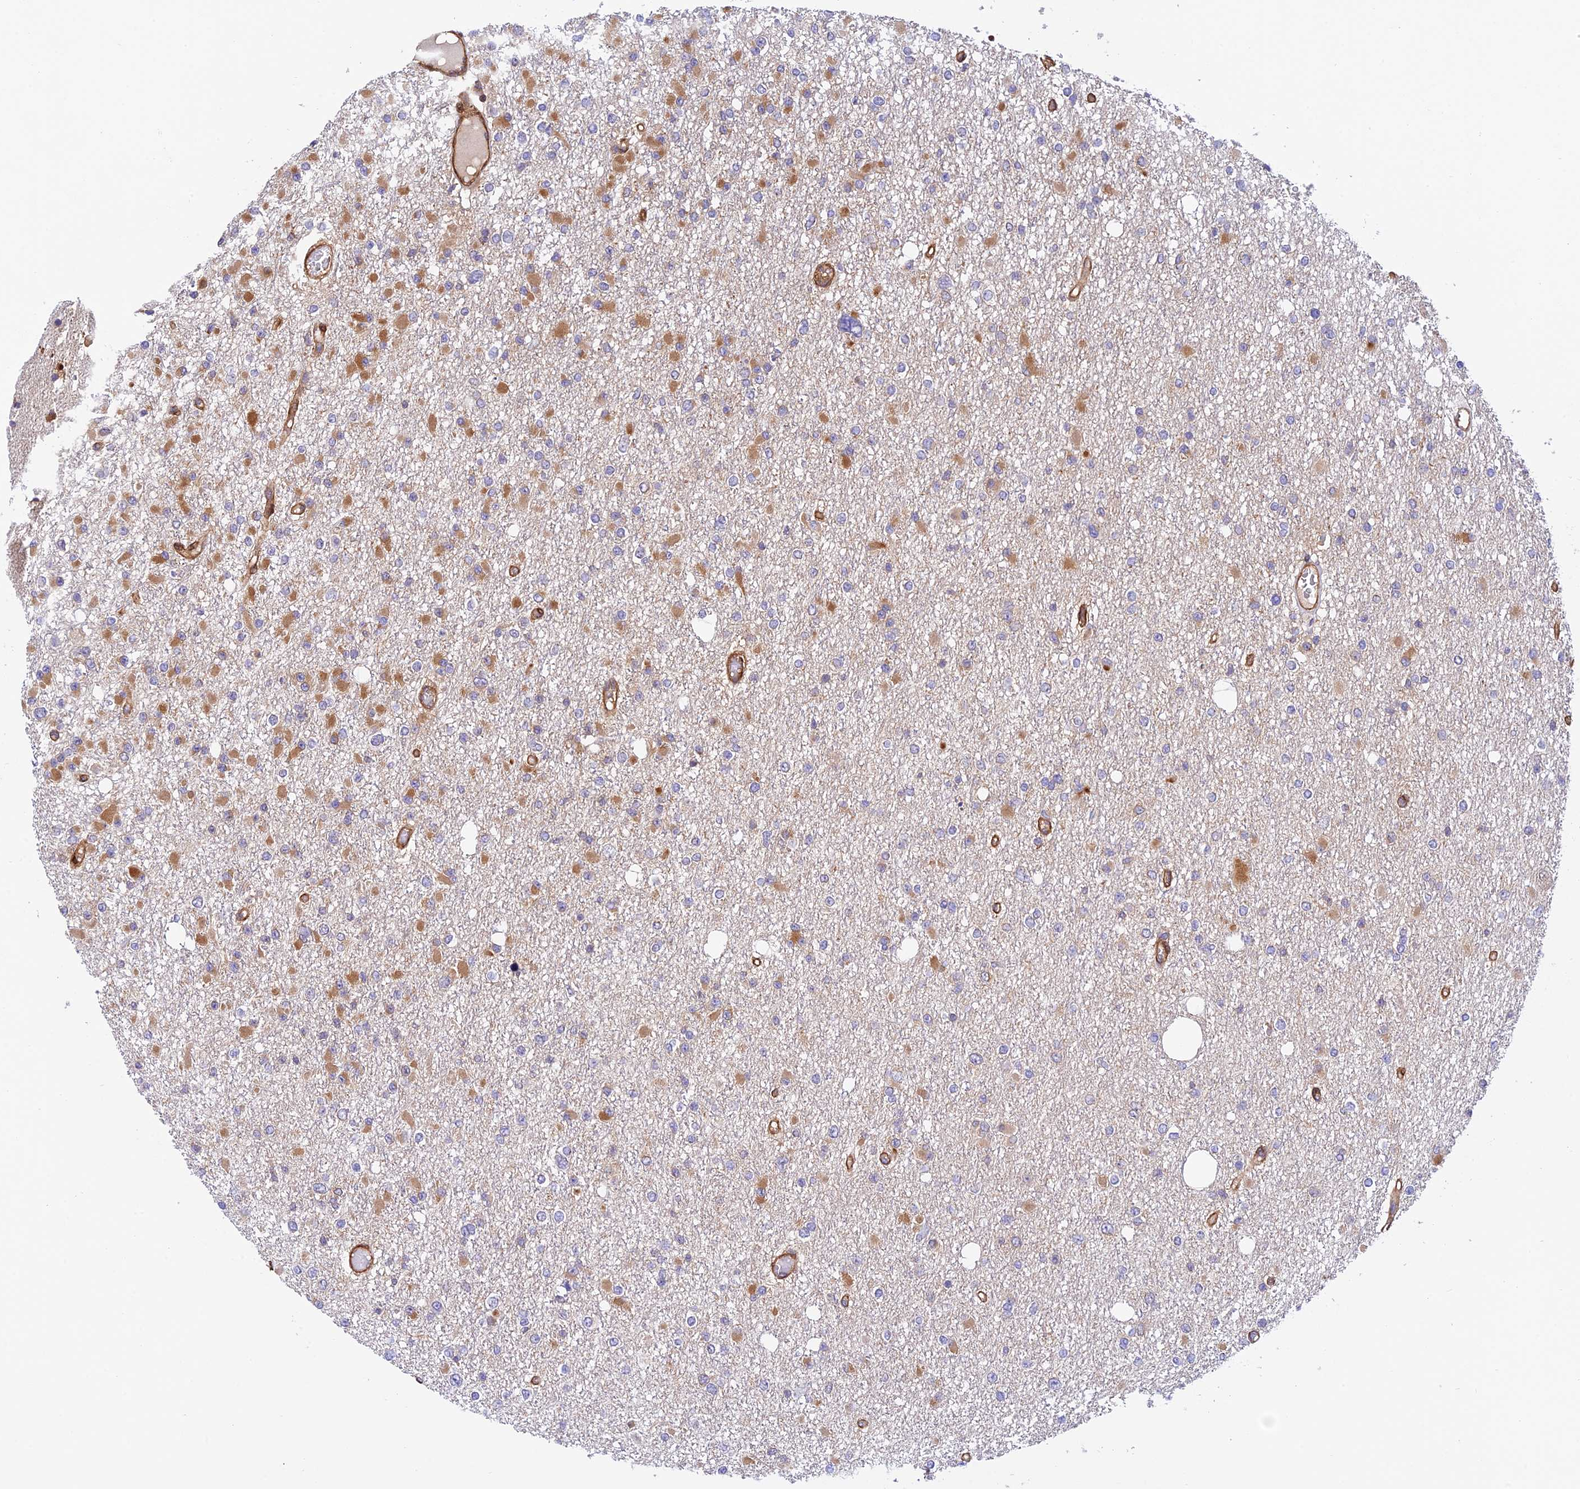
{"staining": {"intensity": "negative", "quantity": "none", "location": "none"}, "tissue": "glioma", "cell_type": "Tumor cells", "image_type": "cancer", "snomed": [{"axis": "morphology", "description": "Glioma, malignant, Low grade"}, {"axis": "topography", "description": "Brain"}], "caption": "Tumor cells are negative for protein expression in human glioma.", "gene": "EVI5L", "patient": {"sex": "female", "age": 22}}